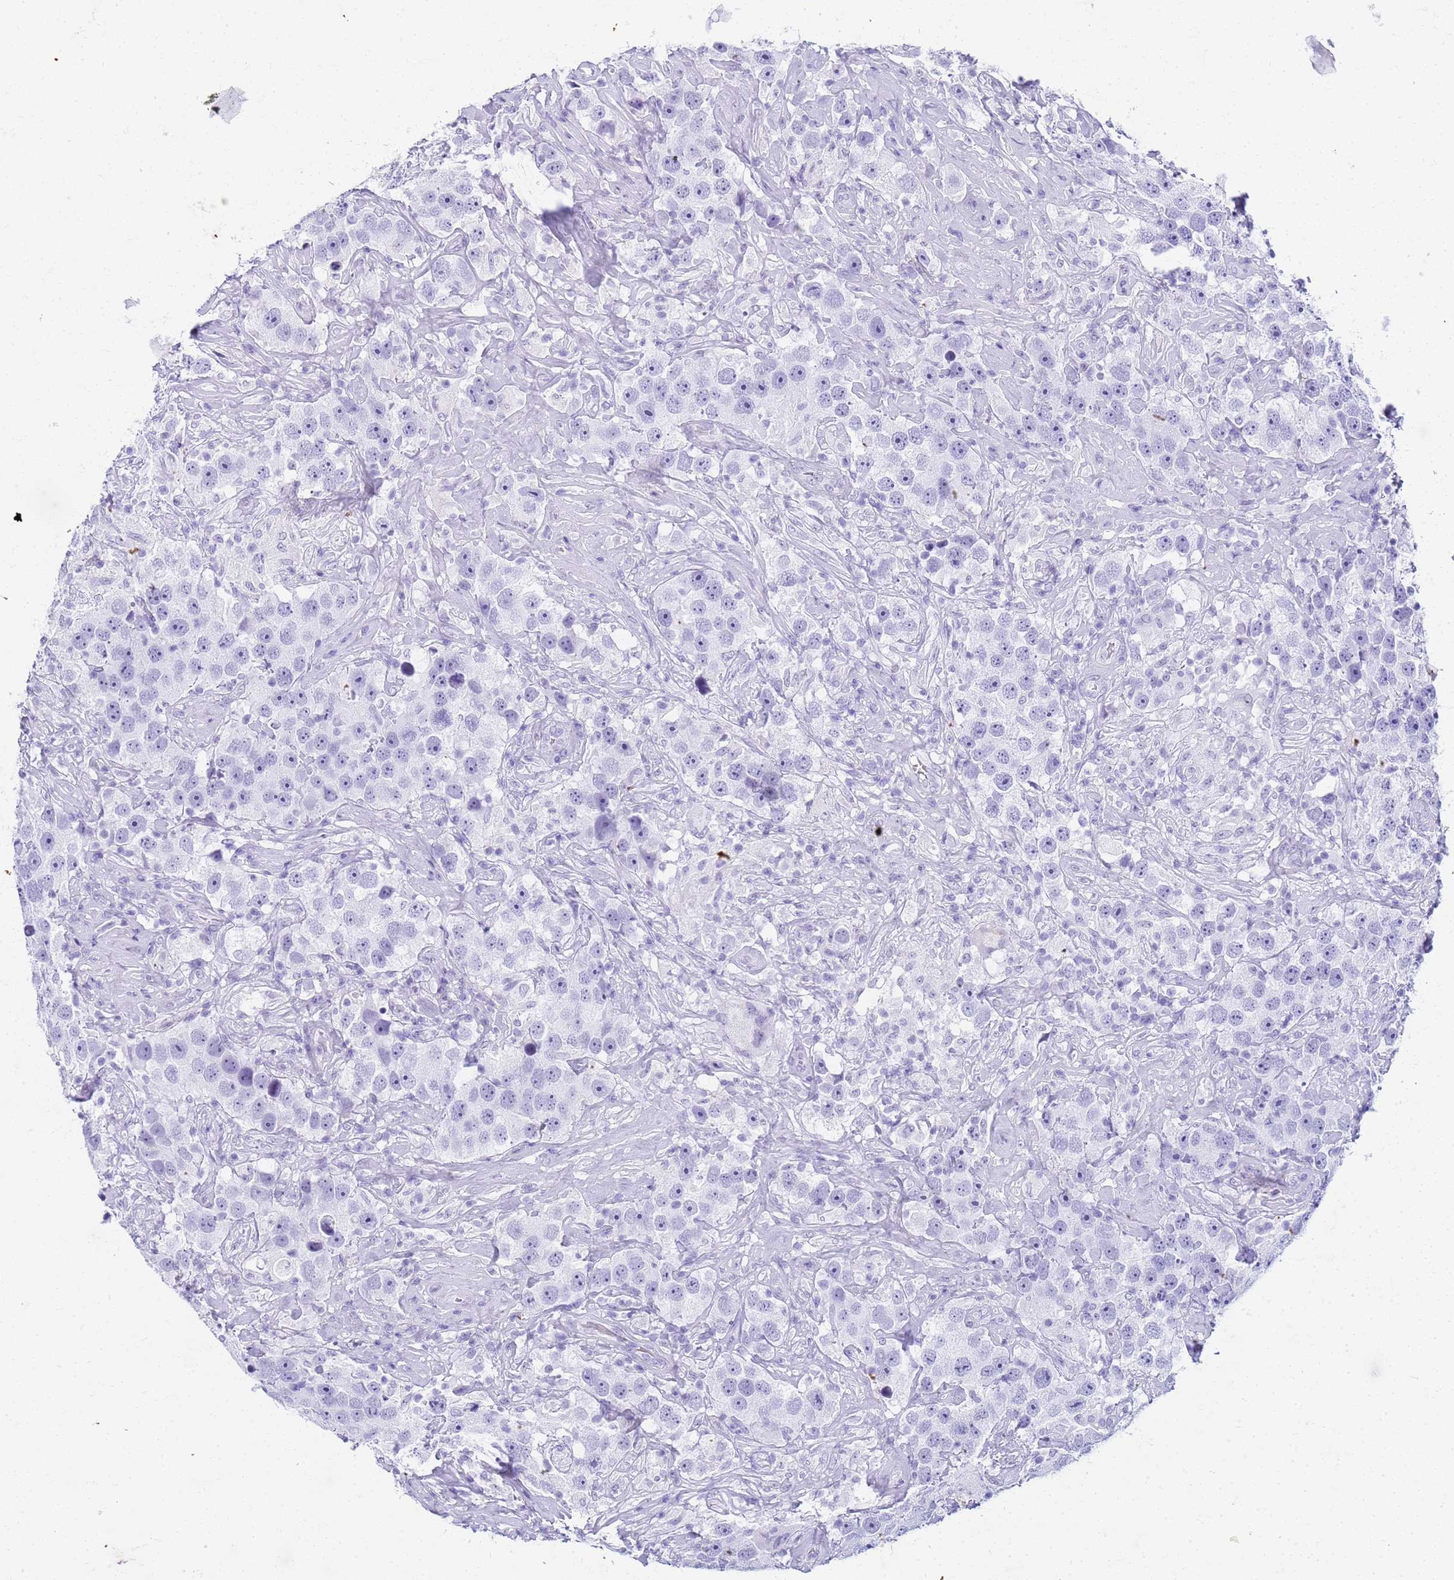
{"staining": {"intensity": "negative", "quantity": "none", "location": "none"}, "tissue": "testis cancer", "cell_type": "Tumor cells", "image_type": "cancer", "snomed": [{"axis": "morphology", "description": "Seminoma, NOS"}, {"axis": "topography", "description": "Testis"}], "caption": "The IHC image has no significant positivity in tumor cells of seminoma (testis) tissue. (Brightfield microscopy of DAB (3,3'-diaminobenzidine) immunohistochemistry (IHC) at high magnification).", "gene": "SLC7A9", "patient": {"sex": "male", "age": 49}}